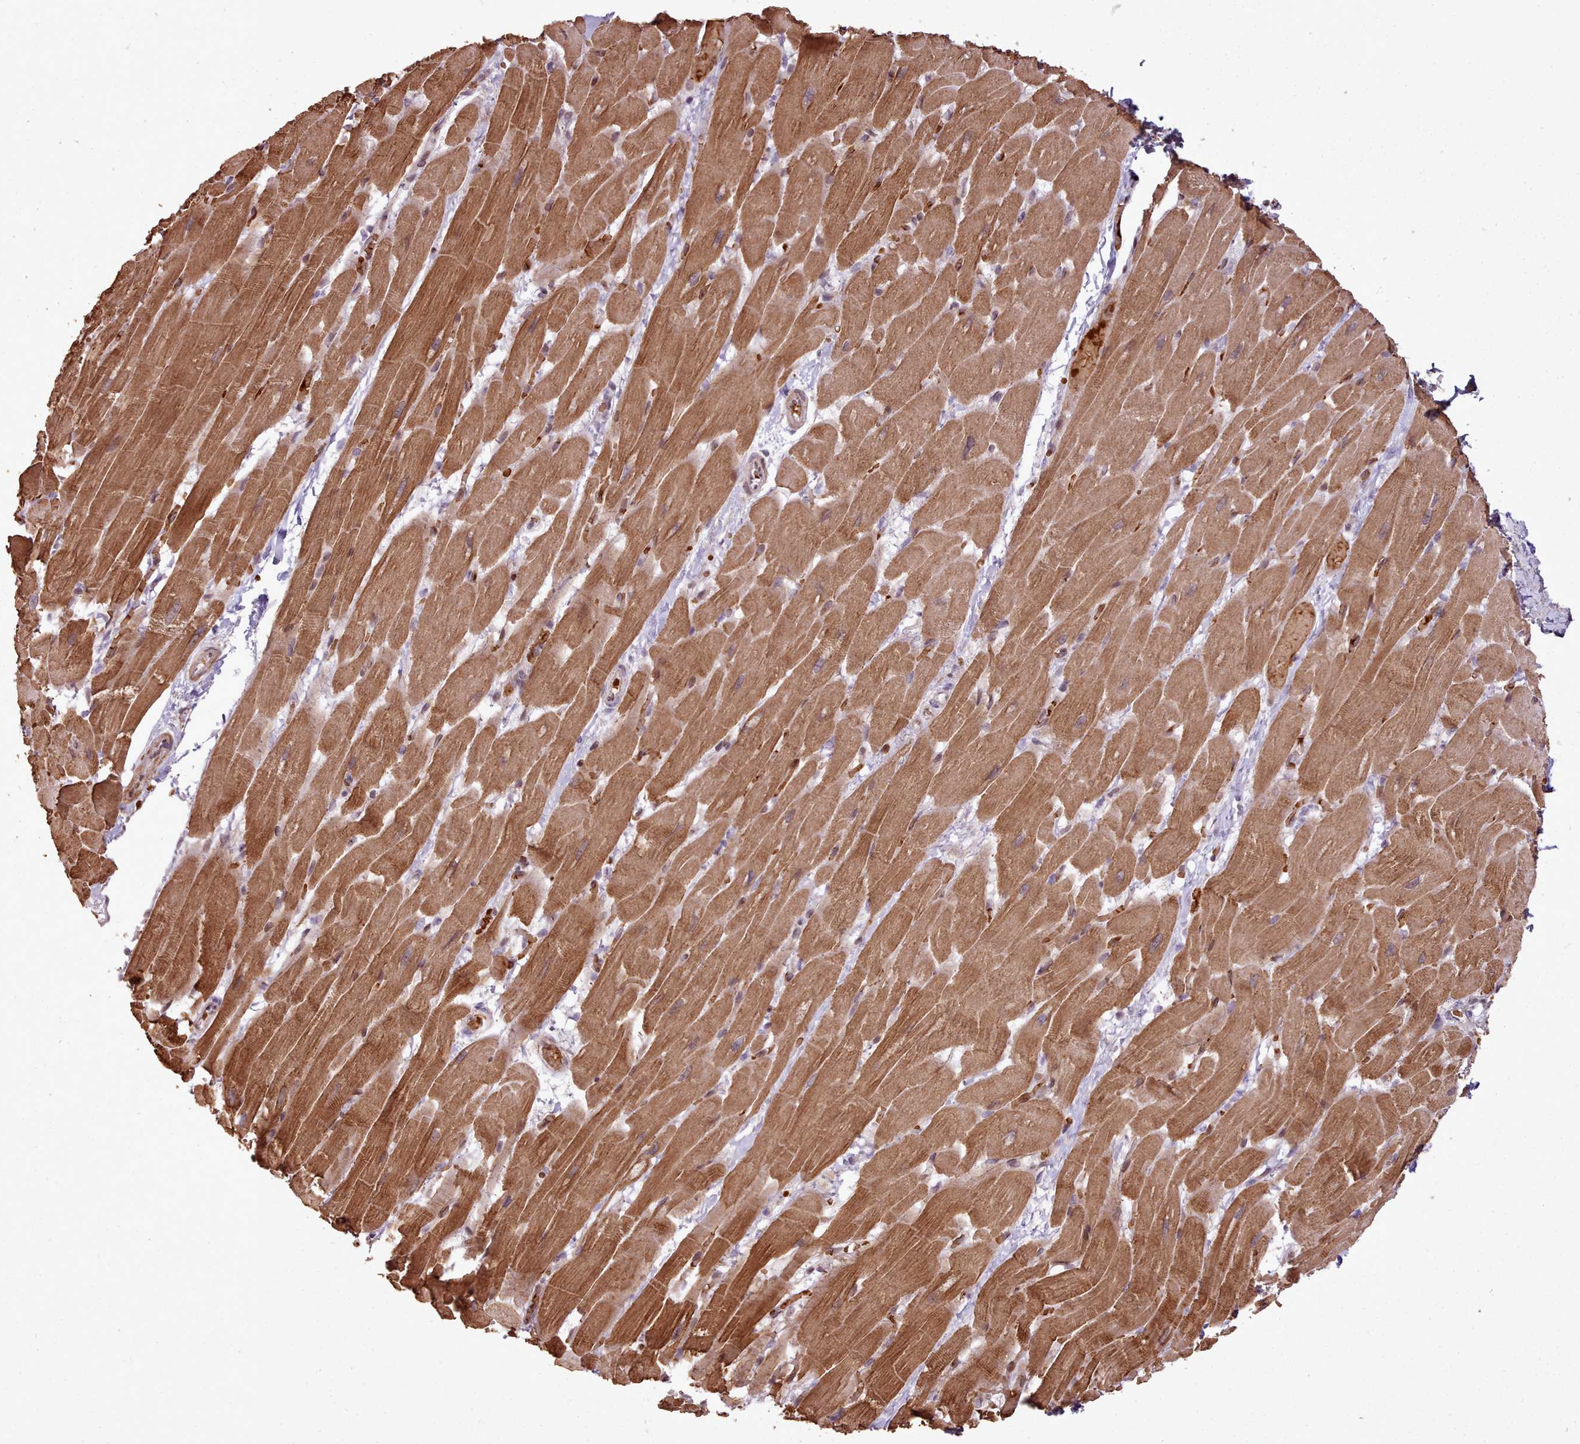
{"staining": {"intensity": "moderate", "quantity": ">75%", "location": "cytoplasmic/membranous"}, "tissue": "heart muscle", "cell_type": "Cardiomyocytes", "image_type": "normal", "snomed": [{"axis": "morphology", "description": "Normal tissue, NOS"}, {"axis": "topography", "description": "Heart"}], "caption": "There is medium levels of moderate cytoplasmic/membranous positivity in cardiomyocytes of normal heart muscle, as demonstrated by immunohistochemical staining (brown color).", "gene": "CABP1", "patient": {"sex": "male", "age": 37}}